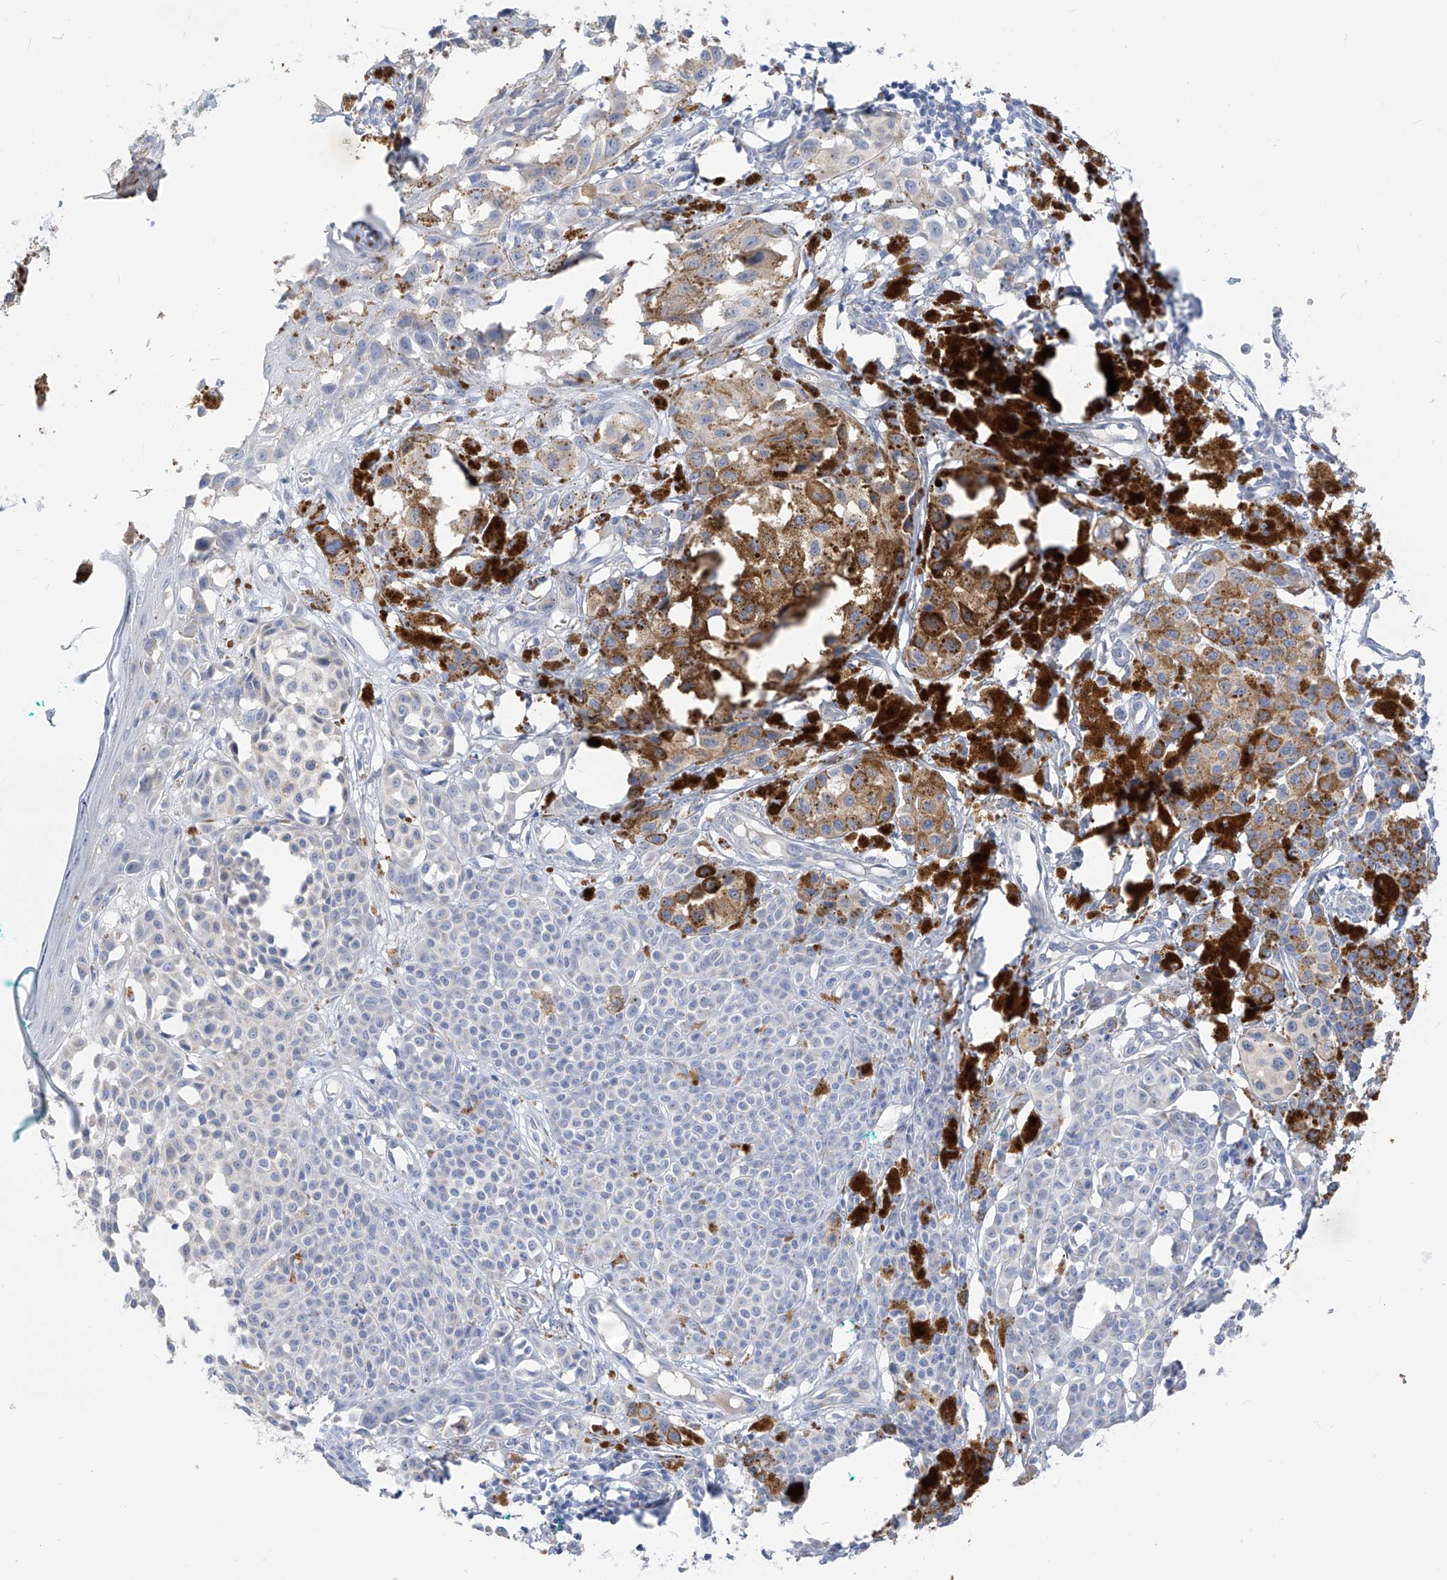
{"staining": {"intensity": "moderate", "quantity": "<25%", "location": "cytoplasmic/membranous"}, "tissue": "melanoma", "cell_type": "Tumor cells", "image_type": "cancer", "snomed": [{"axis": "morphology", "description": "Malignant melanoma, NOS"}, {"axis": "topography", "description": "Skin of leg"}], "caption": "Melanoma was stained to show a protein in brown. There is low levels of moderate cytoplasmic/membranous positivity in approximately <25% of tumor cells.", "gene": "ZNF404", "patient": {"sex": "female", "age": 72}}